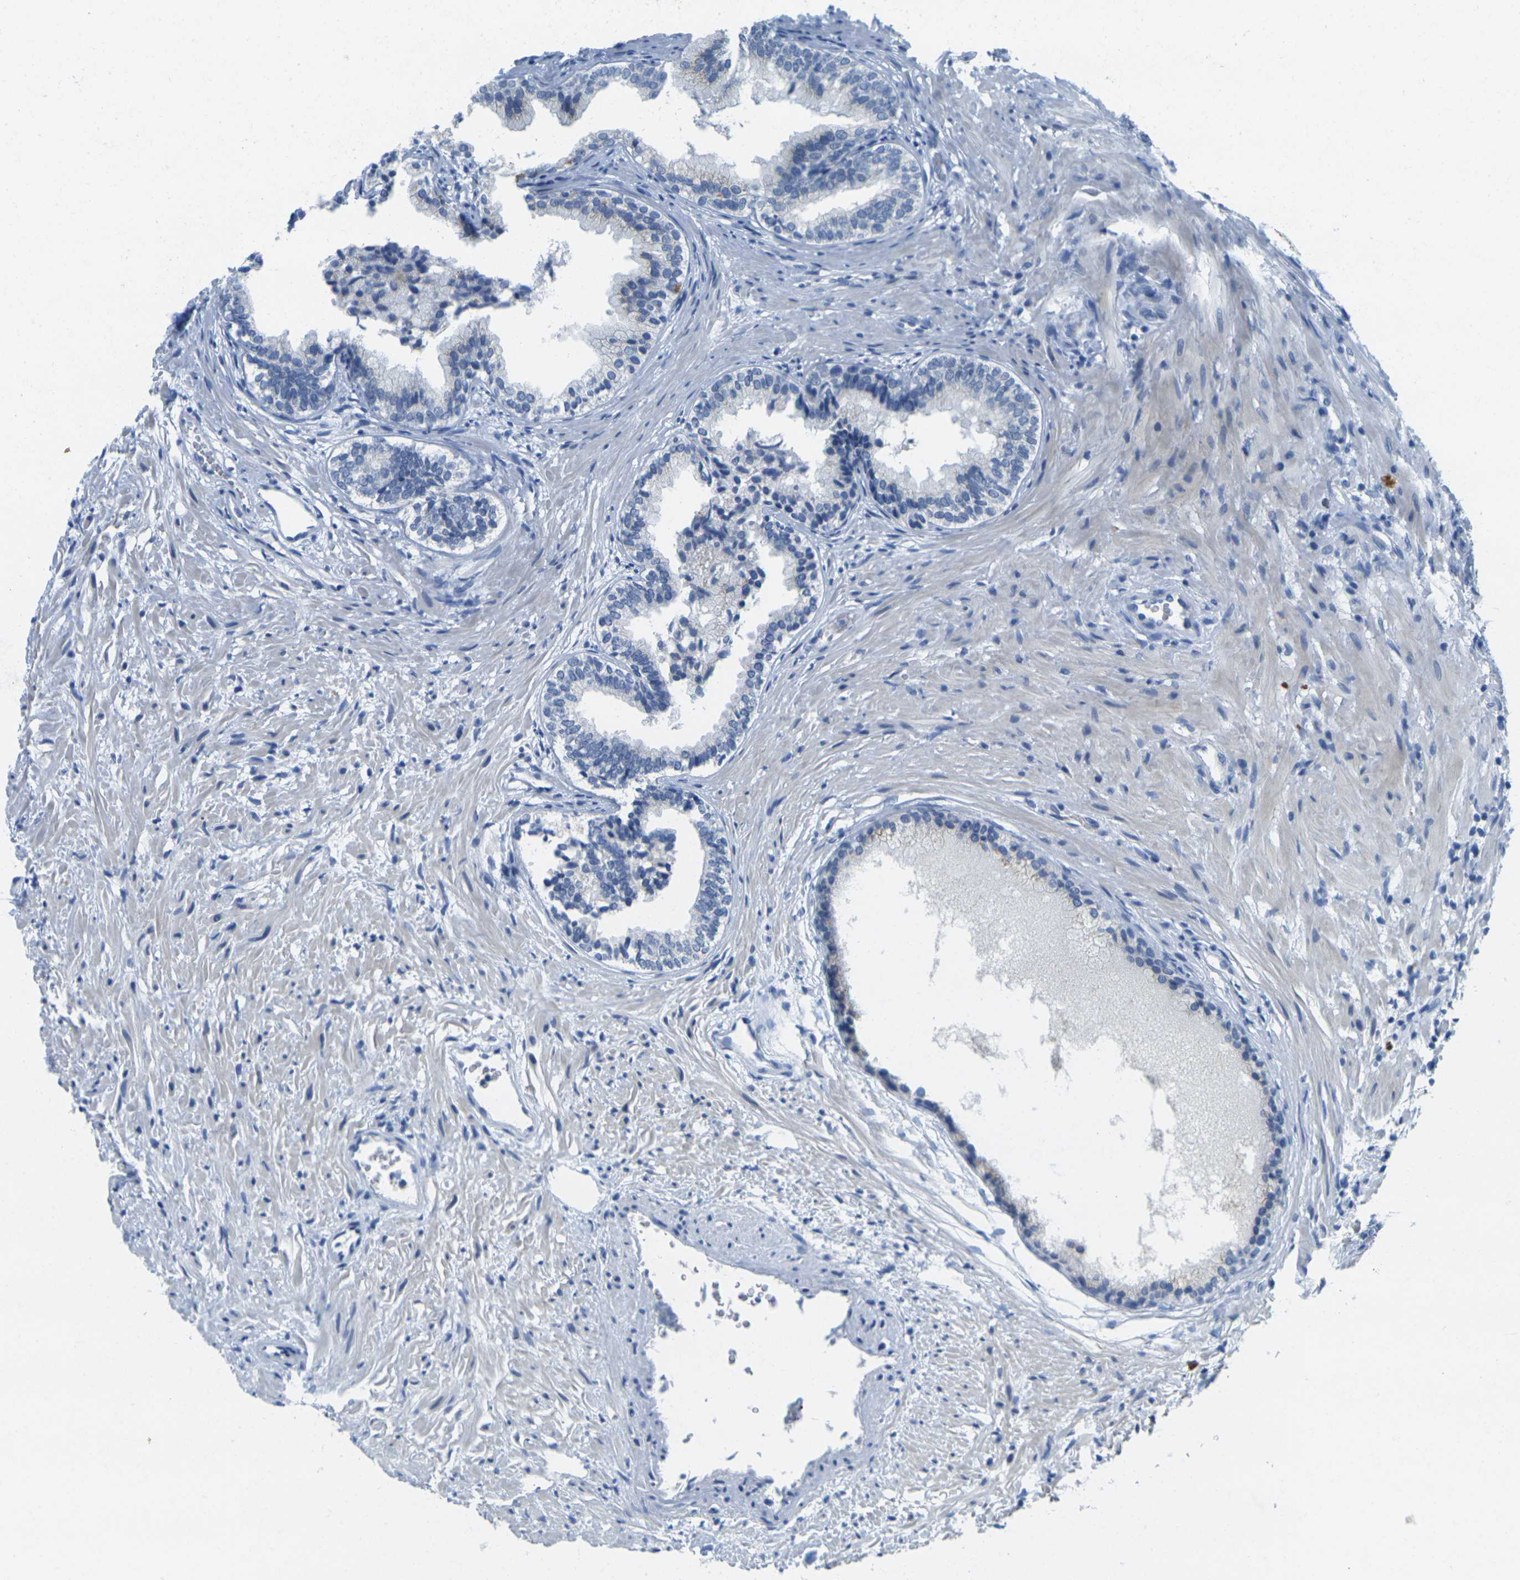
{"staining": {"intensity": "negative", "quantity": "none", "location": "none"}, "tissue": "prostate", "cell_type": "Glandular cells", "image_type": "normal", "snomed": [{"axis": "morphology", "description": "Normal tissue, NOS"}, {"axis": "topography", "description": "Prostate"}], "caption": "Micrograph shows no protein staining in glandular cells of benign prostate. (Brightfield microscopy of DAB immunohistochemistry (IHC) at high magnification).", "gene": "GPR15", "patient": {"sex": "male", "age": 76}}